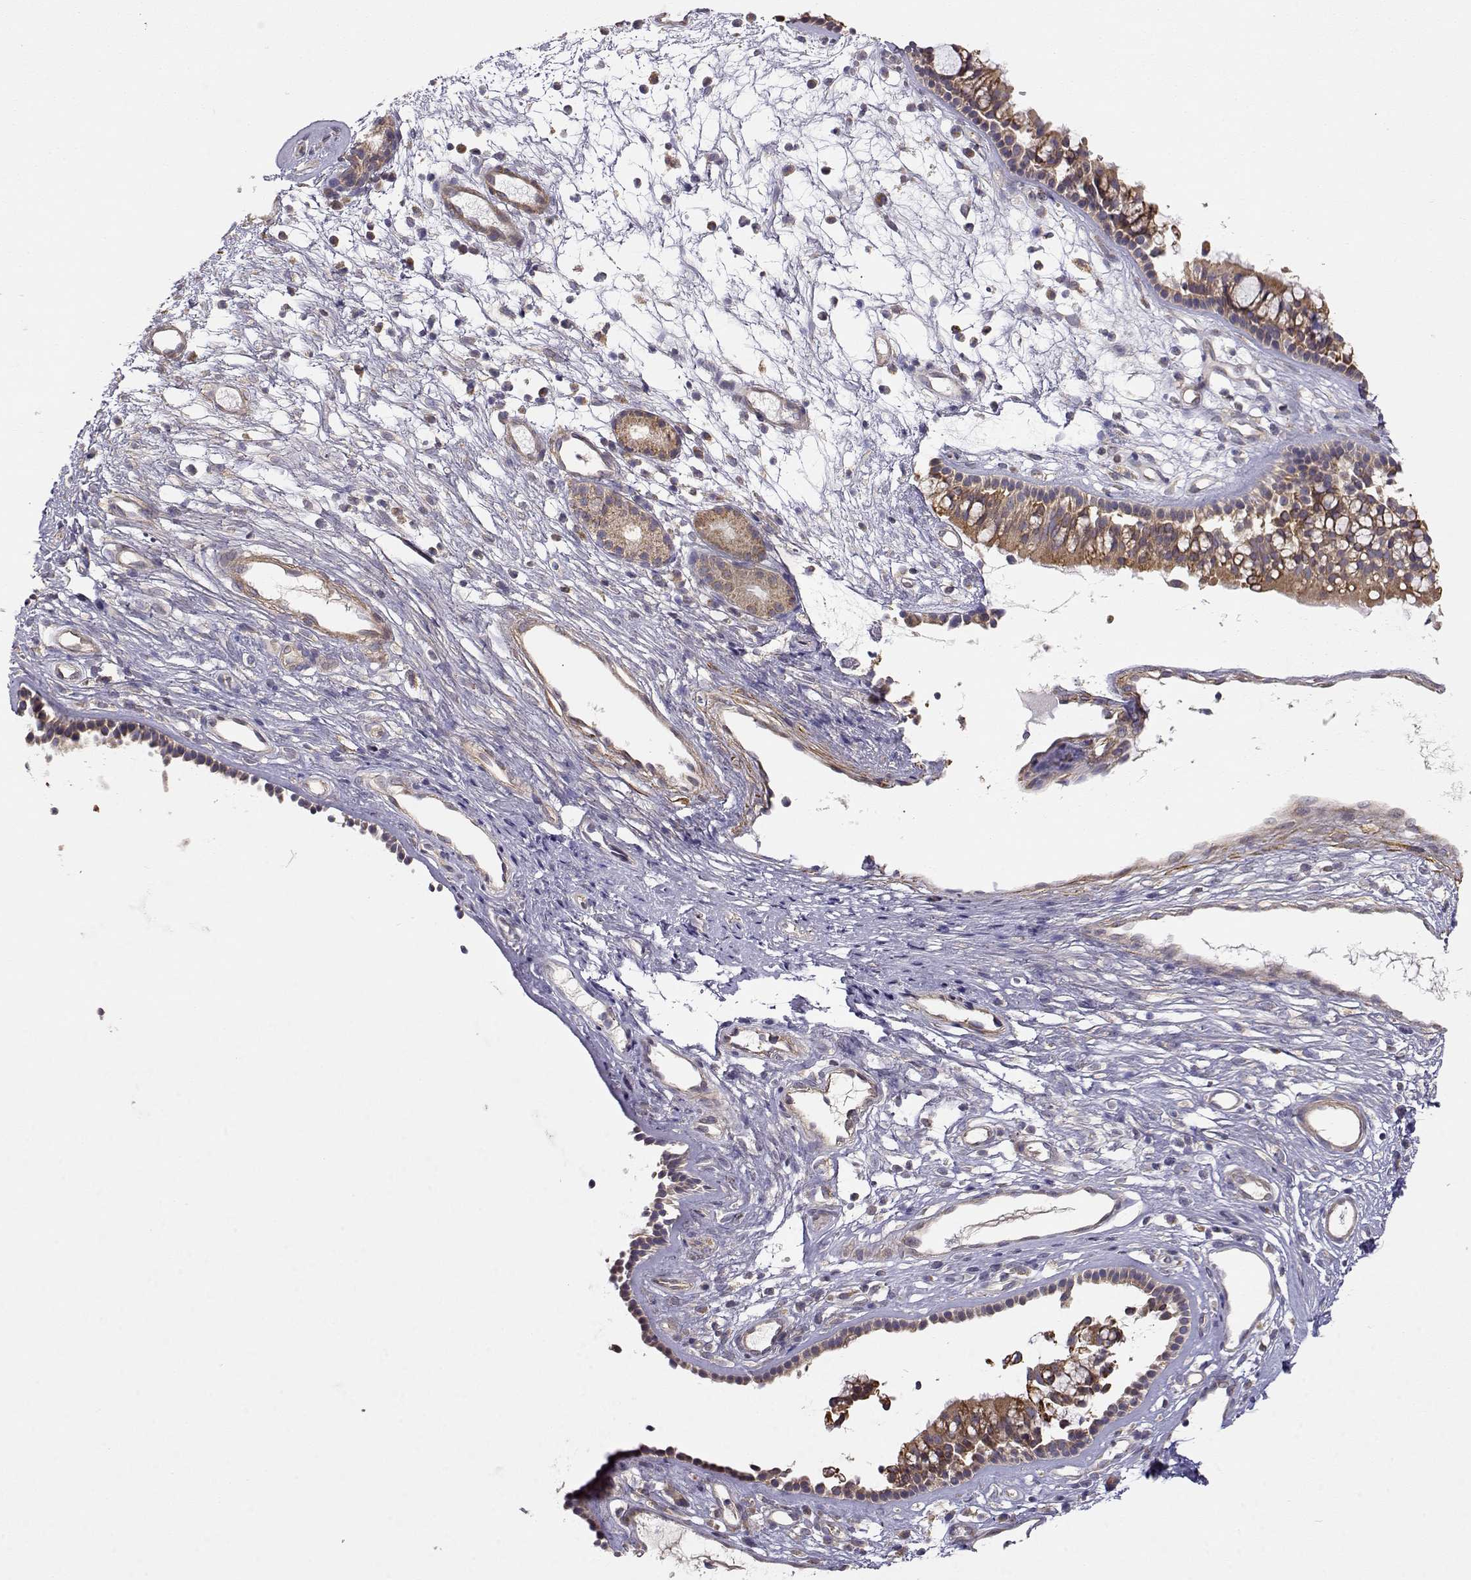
{"staining": {"intensity": "moderate", "quantity": ">75%", "location": "cytoplasmic/membranous"}, "tissue": "nasopharynx", "cell_type": "Respiratory epithelial cells", "image_type": "normal", "snomed": [{"axis": "morphology", "description": "Normal tissue, NOS"}, {"axis": "topography", "description": "Nasopharynx"}], "caption": "Immunohistochemical staining of unremarkable human nasopharynx shows >75% levels of moderate cytoplasmic/membranous protein staining in approximately >75% of respiratory epithelial cells.", "gene": "PAIP1", "patient": {"sex": "male", "age": 77}}